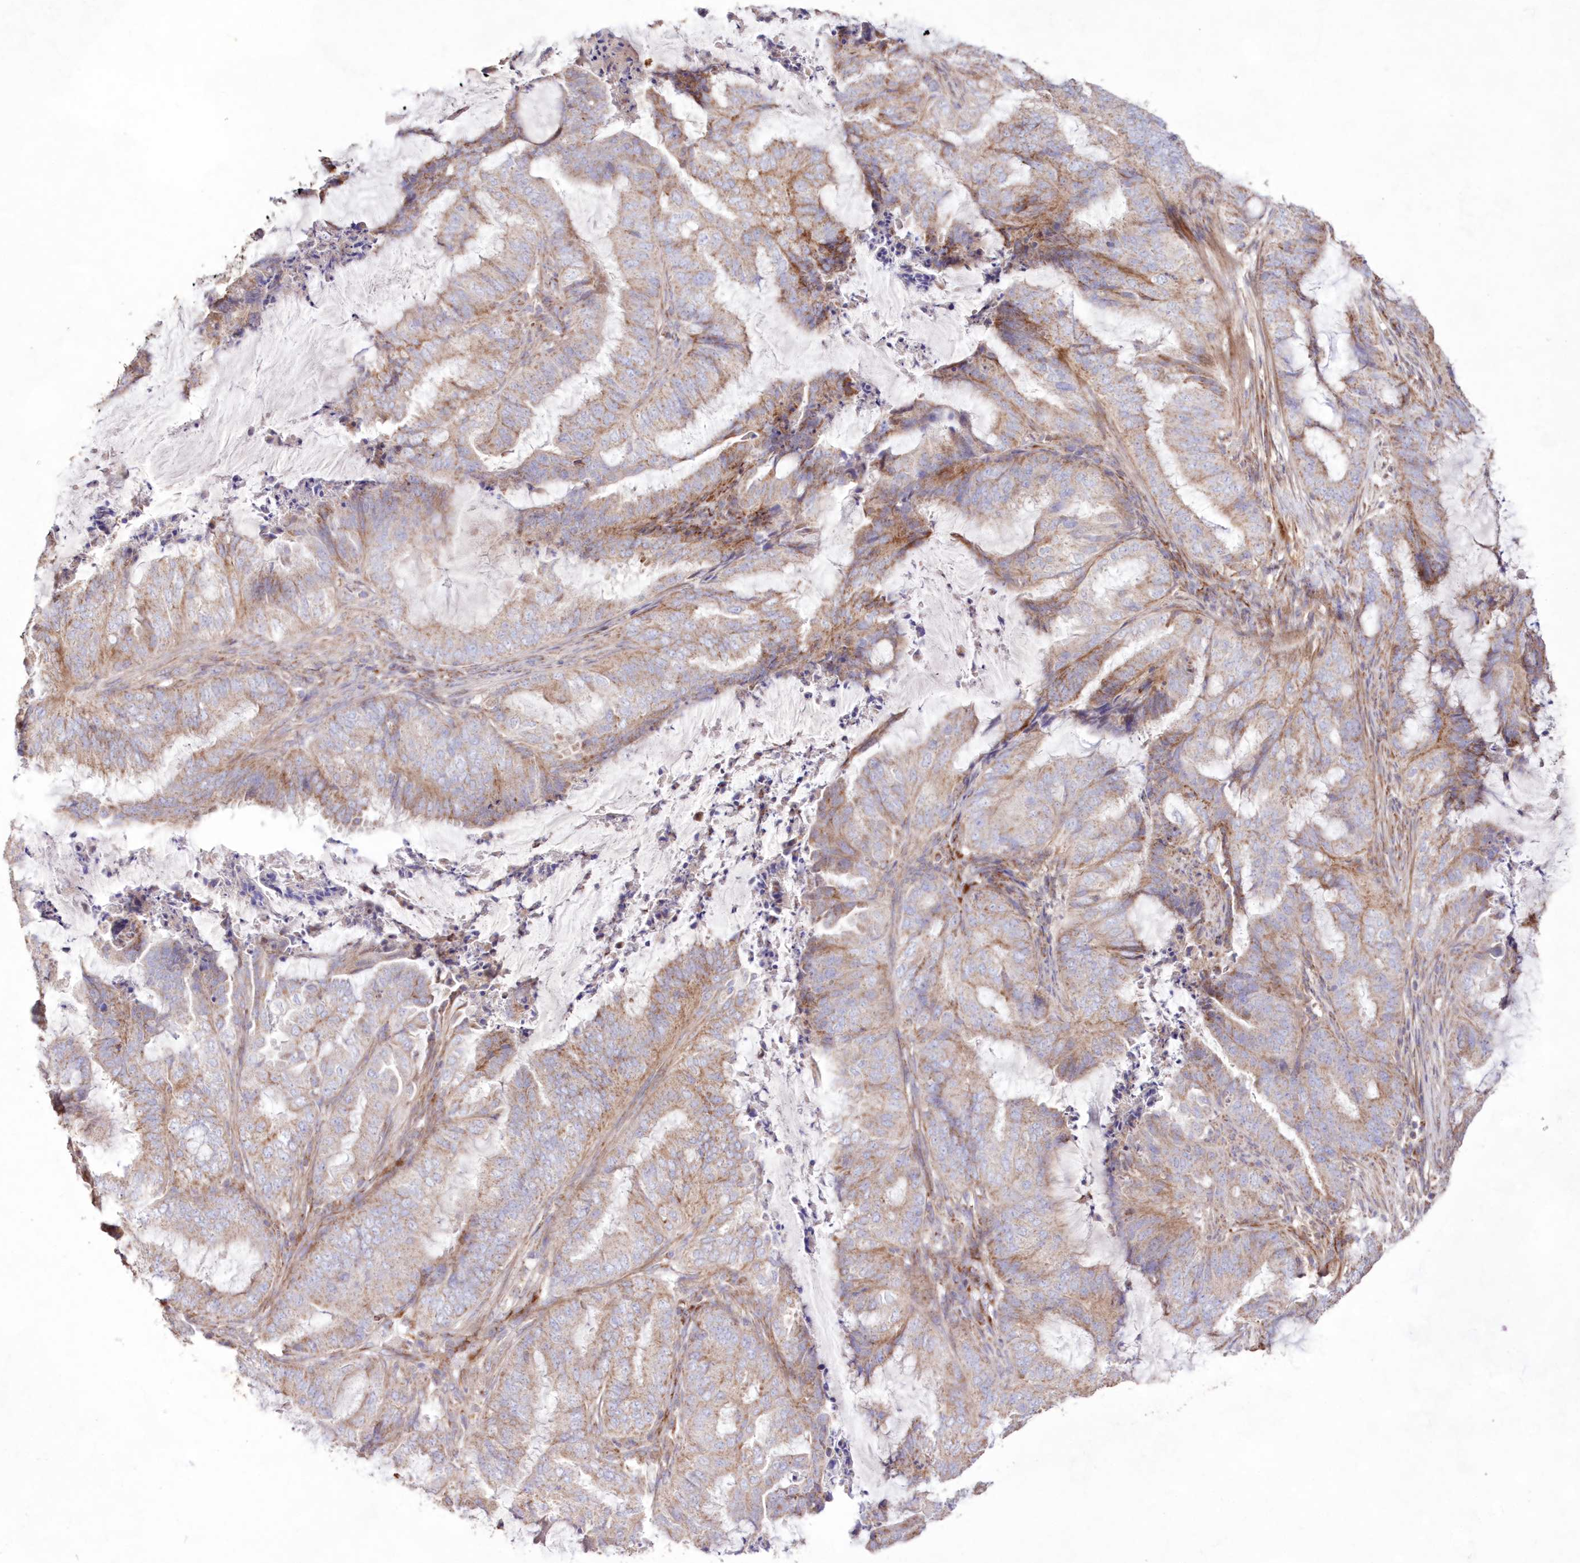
{"staining": {"intensity": "moderate", "quantity": "25%-75%", "location": "cytoplasmic/membranous"}, "tissue": "endometrial cancer", "cell_type": "Tumor cells", "image_type": "cancer", "snomed": [{"axis": "morphology", "description": "Adenocarcinoma, NOS"}, {"axis": "topography", "description": "Endometrium"}], "caption": "An image of human endometrial adenocarcinoma stained for a protein displays moderate cytoplasmic/membranous brown staining in tumor cells. (DAB (3,3'-diaminobenzidine) IHC, brown staining for protein, blue staining for nuclei).", "gene": "HADHB", "patient": {"sex": "female", "age": 51}}